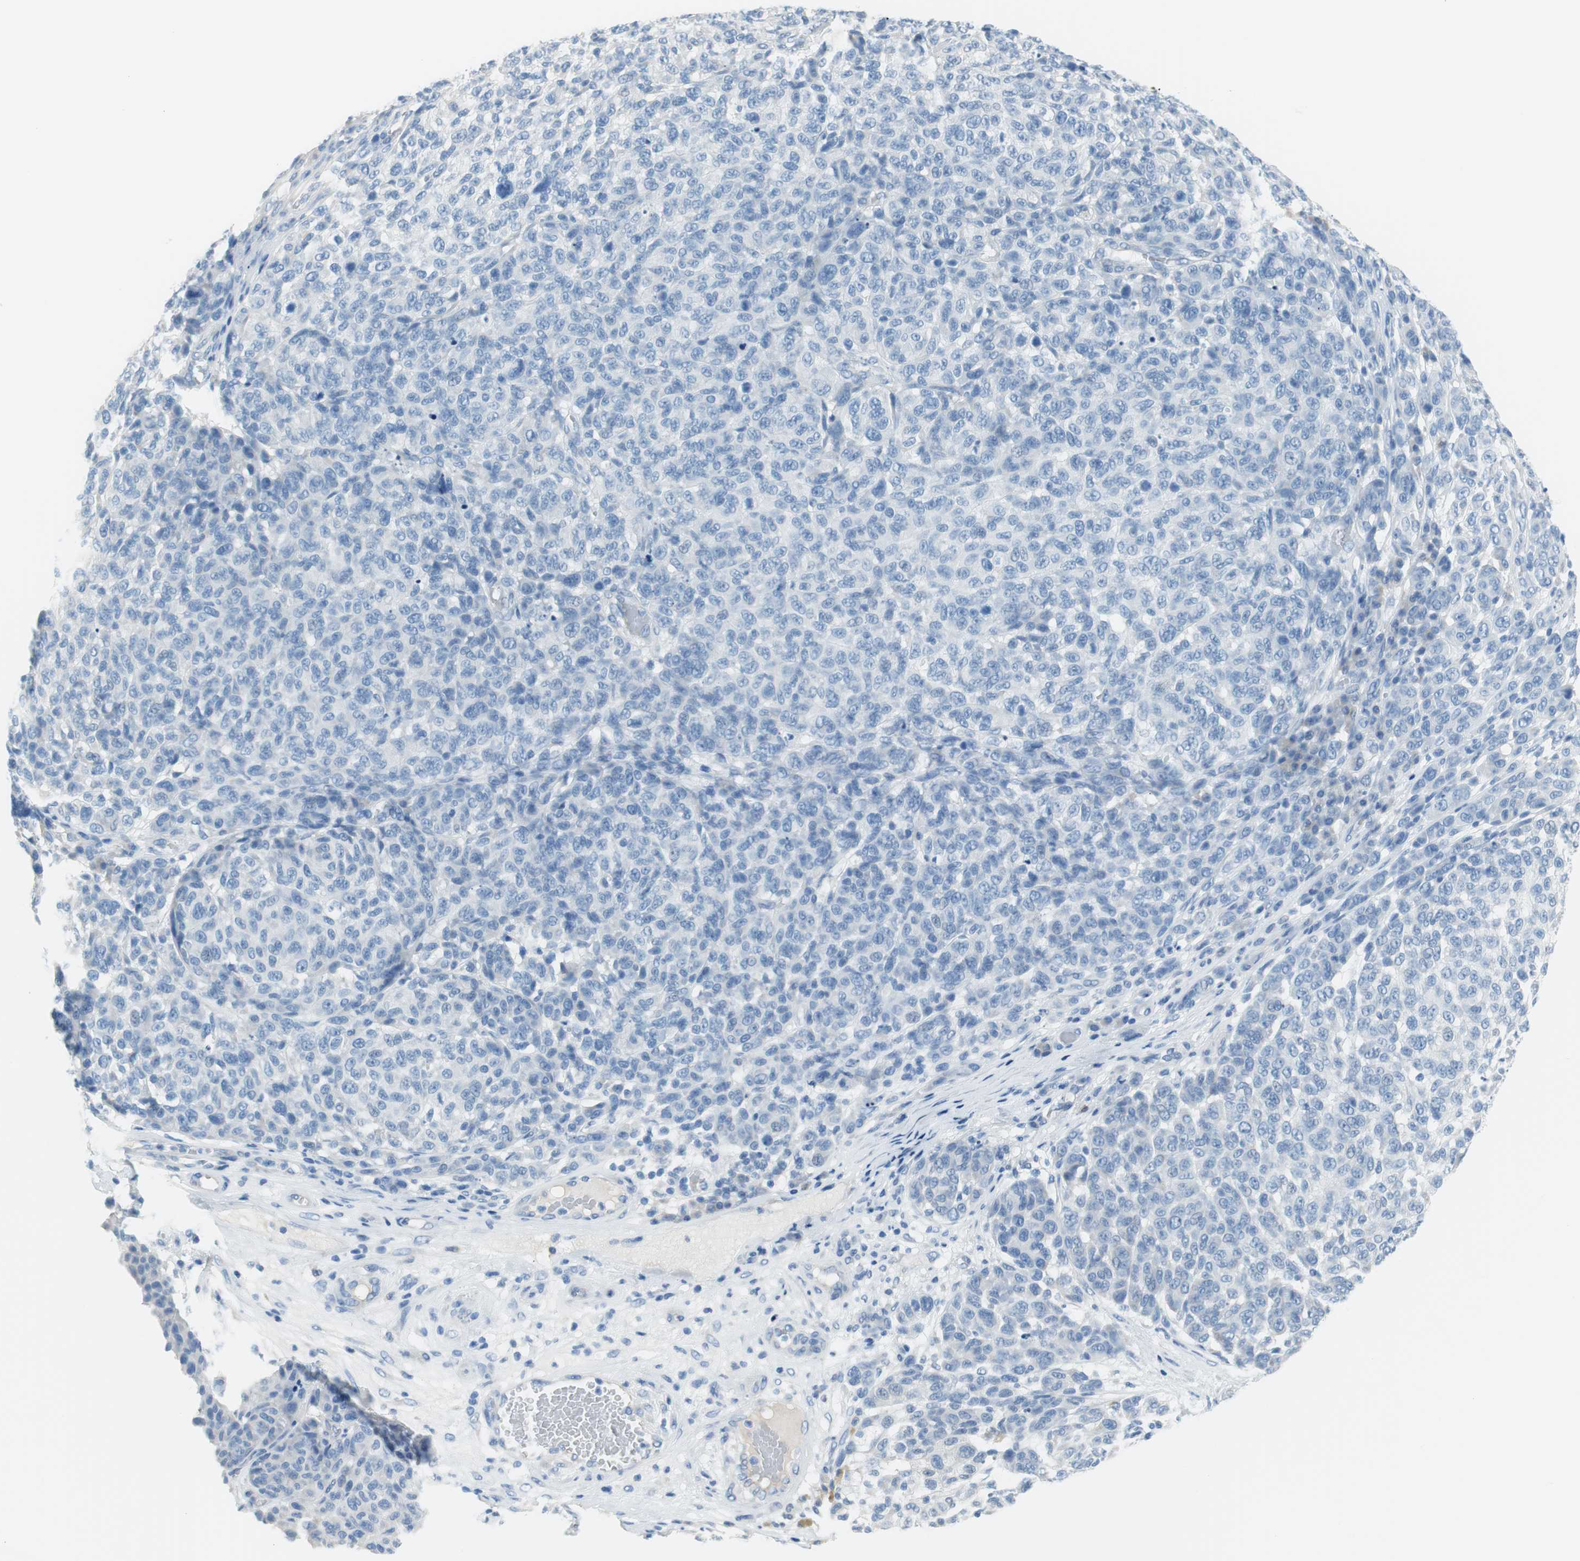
{"staining": {"intensity": "negative", "quantity": "none", "location": "none"}, "tissue": "melanoma", "cell_type": "Tumor cells", "image_type": "cancer", "snomed": [{"axis": "morphology", "description": "Malignant melanoma, NOS"}, {"axis": "topography", "description": "Skin"}], "caption": "This image is of malignant melanoma stained with immunohistochemistry to label a protein in brown with the nuclei are counter-stained blue. There is no staining in tumor cells.", "gene": "MYH1", "patient": {"sex": "male", "age": 59}}